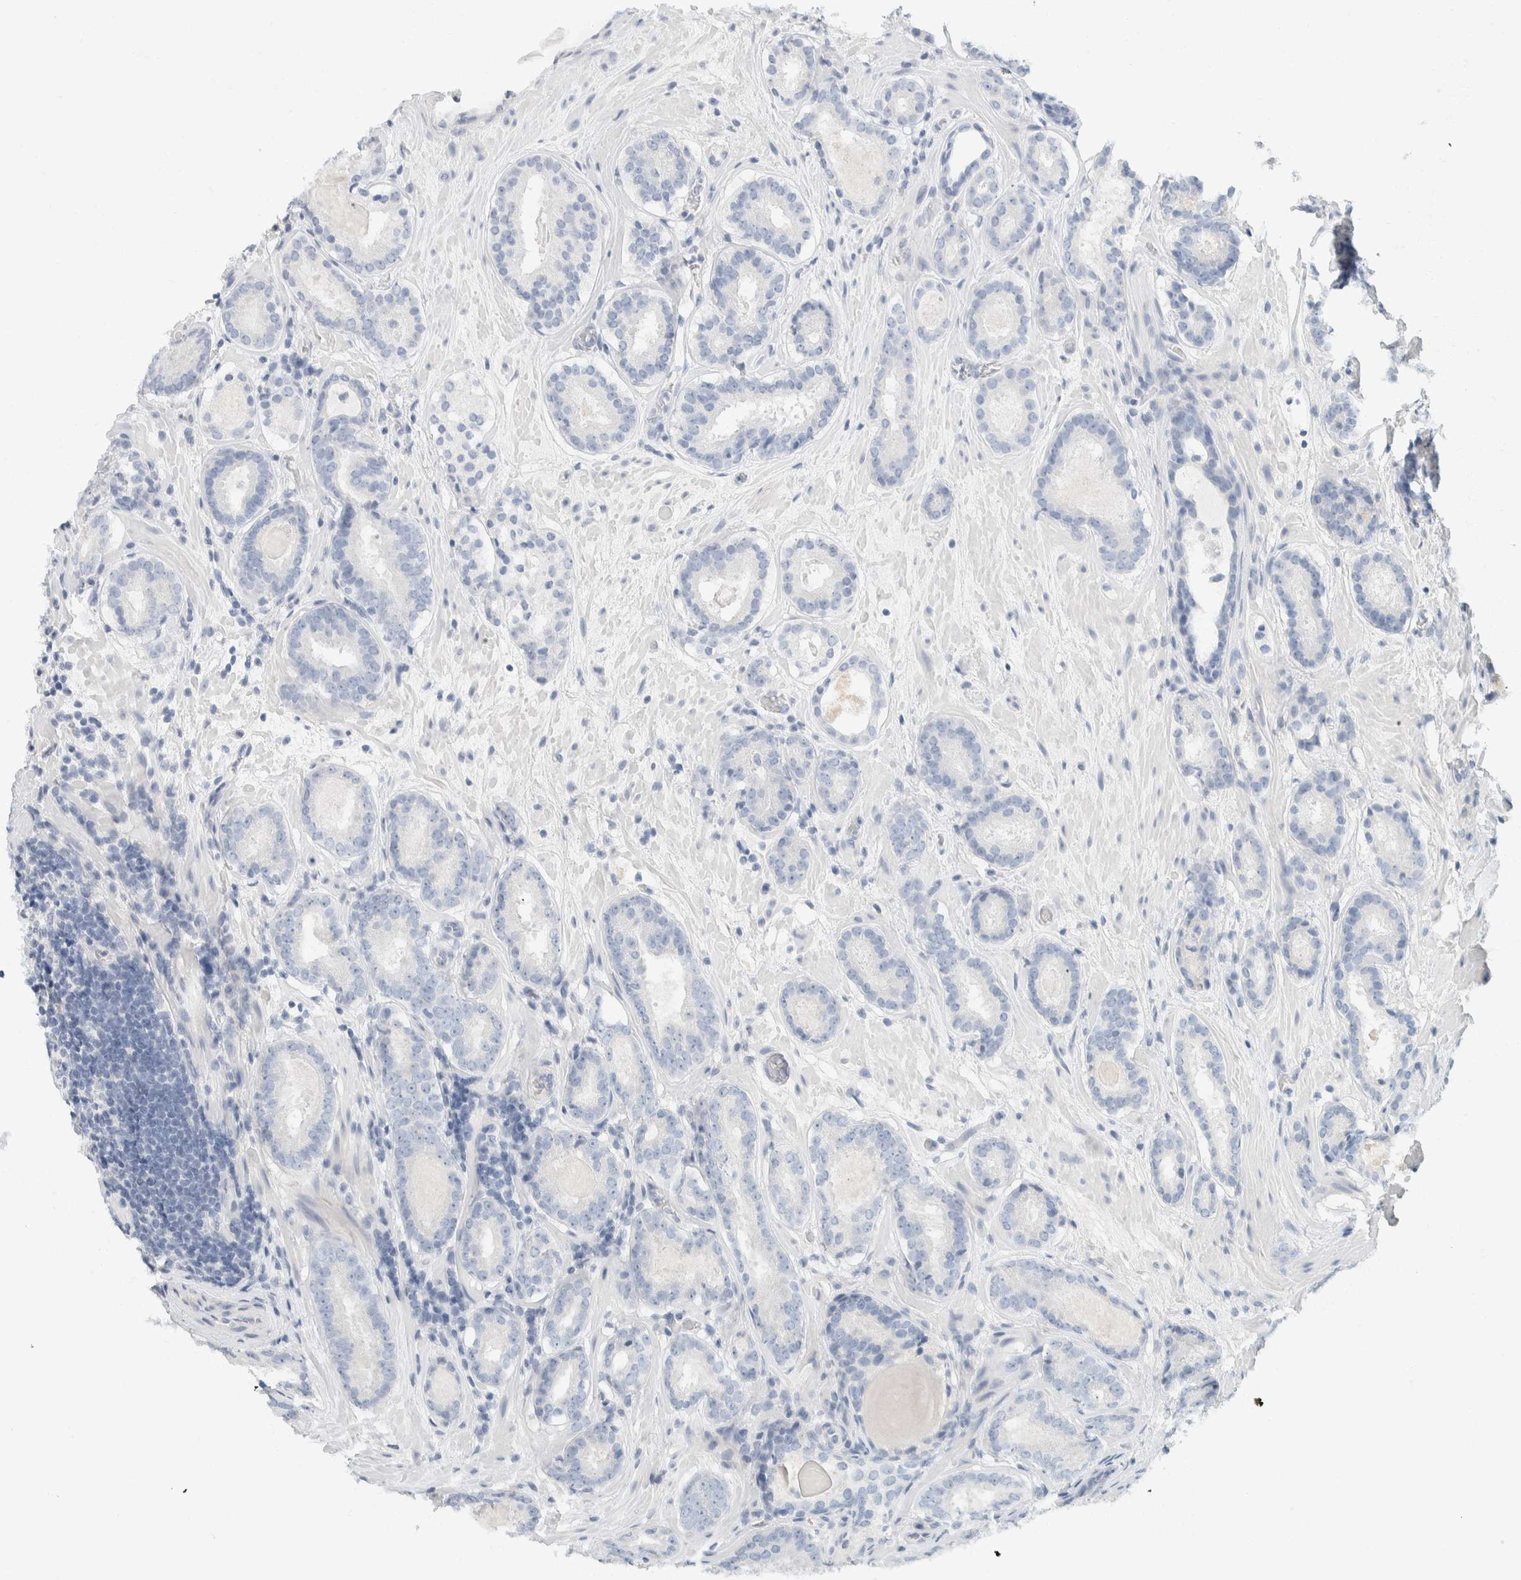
{"staining": {"intensity": "negative", "quantity": "none", "location": "none"}, "tissue": "prostate cancer", "cell_type": "Tumor cells", "image_type": "cancer", "snomed": [{"axis": "morphology", "description": "Adenocarcinoma, Low grade"}, {"axis": "topography", "description": "Prostate"}], "caption": "There is no significant expression in tumor cells of prostate cancer (adenocarcinoma (low-grade)).", "gene": "ALOX12B", "patient": {"sex": "male", "age": 69}}